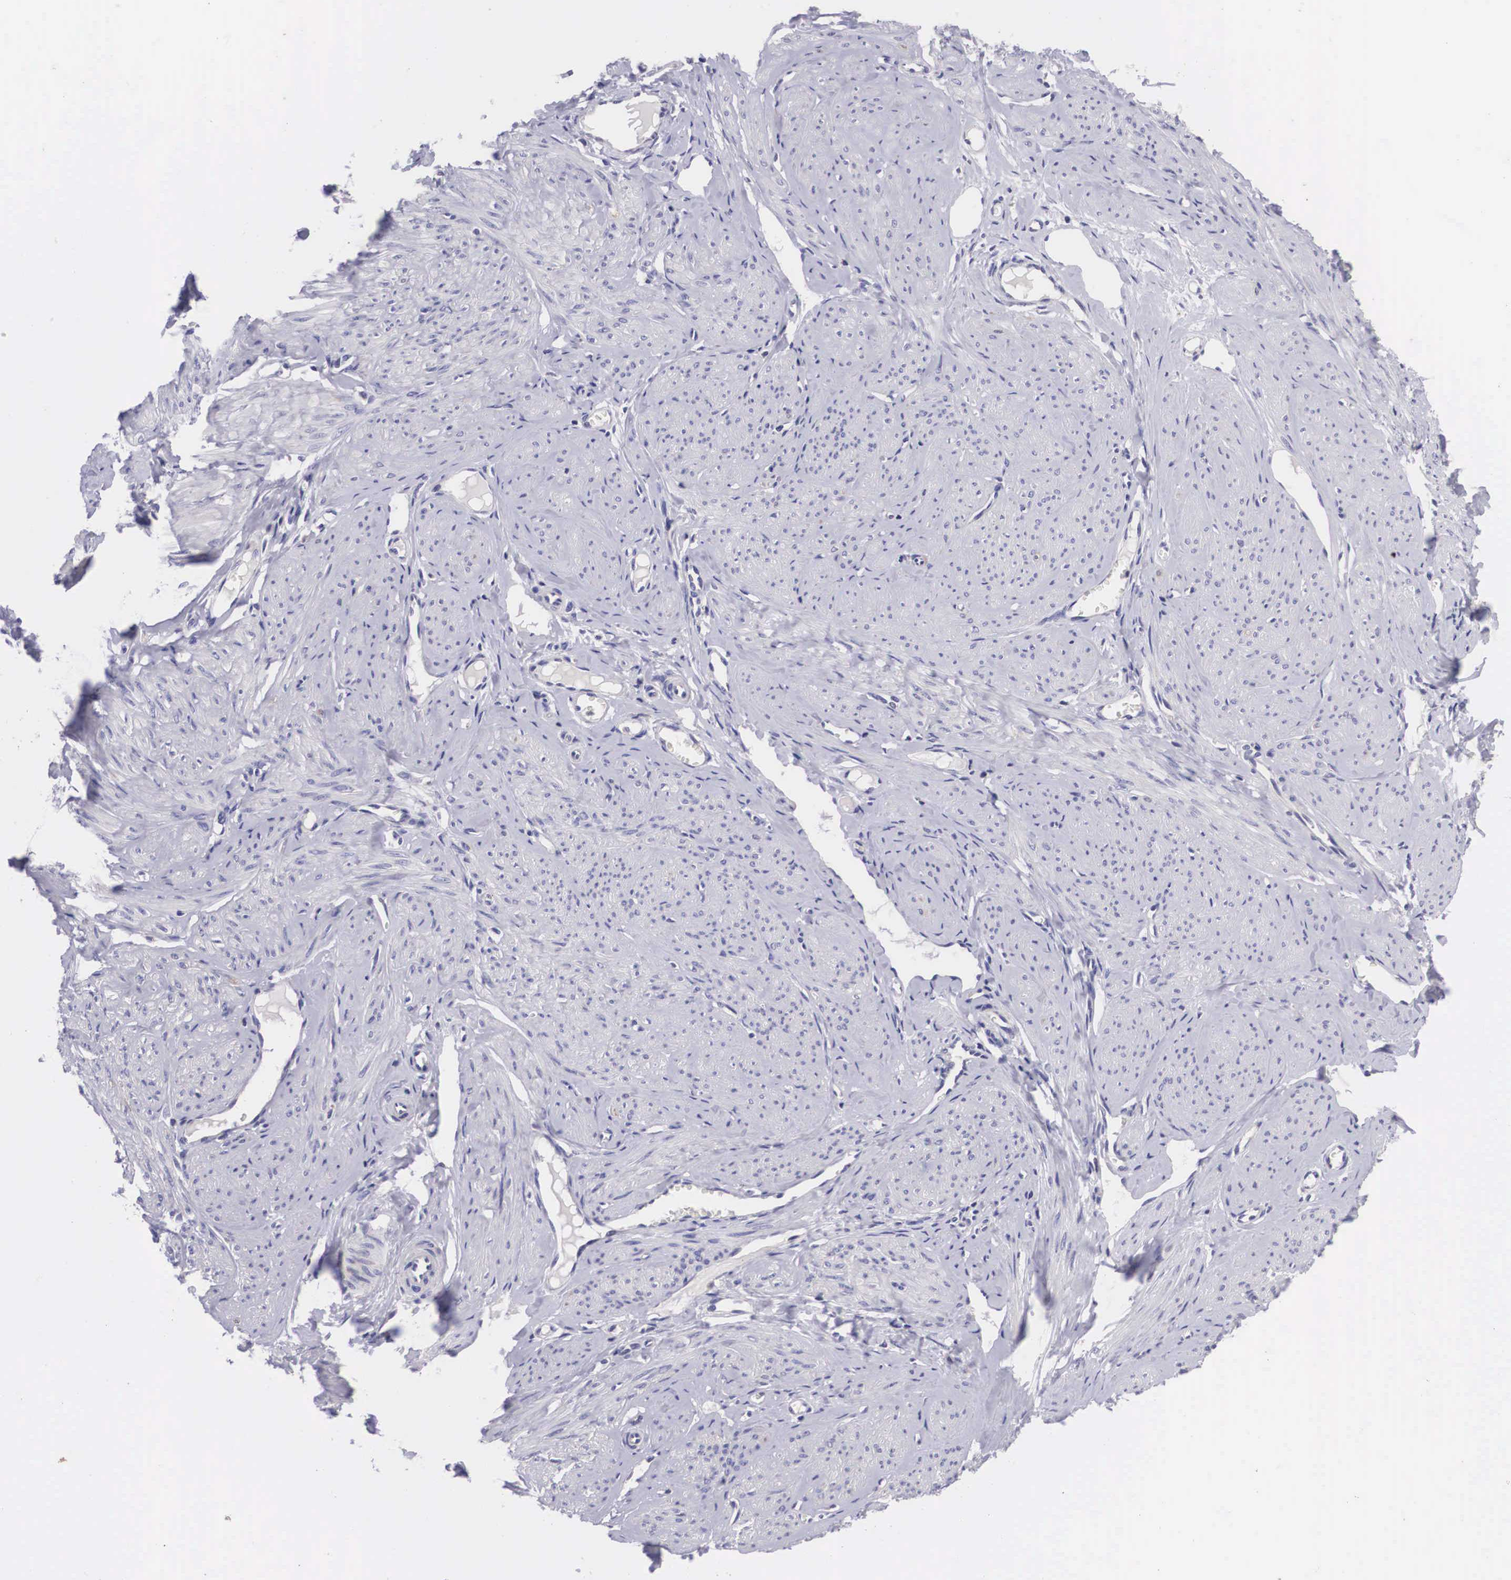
{"staining": {"intensity": "negative", "quantity": "none", "location": "none"}, "tissue": "smooth muscle", "cell_type": "Smooth muscle cells", "image_type": "normal", "snomed": [{"axis": "morphology", "description": "Normal tissue, NOS"}, {"axis": "topography", "description": "Uterus"}], "caption": "This image is of benign smooth muscle stained with IHC to label a protein in brown with the nuclei are counter-stained blue. There is no positivity in smooth muscle cells. (DAB IHC, high magnification).", "gene": "ARG2", "patient": {"sex": "female", "age": 45}}